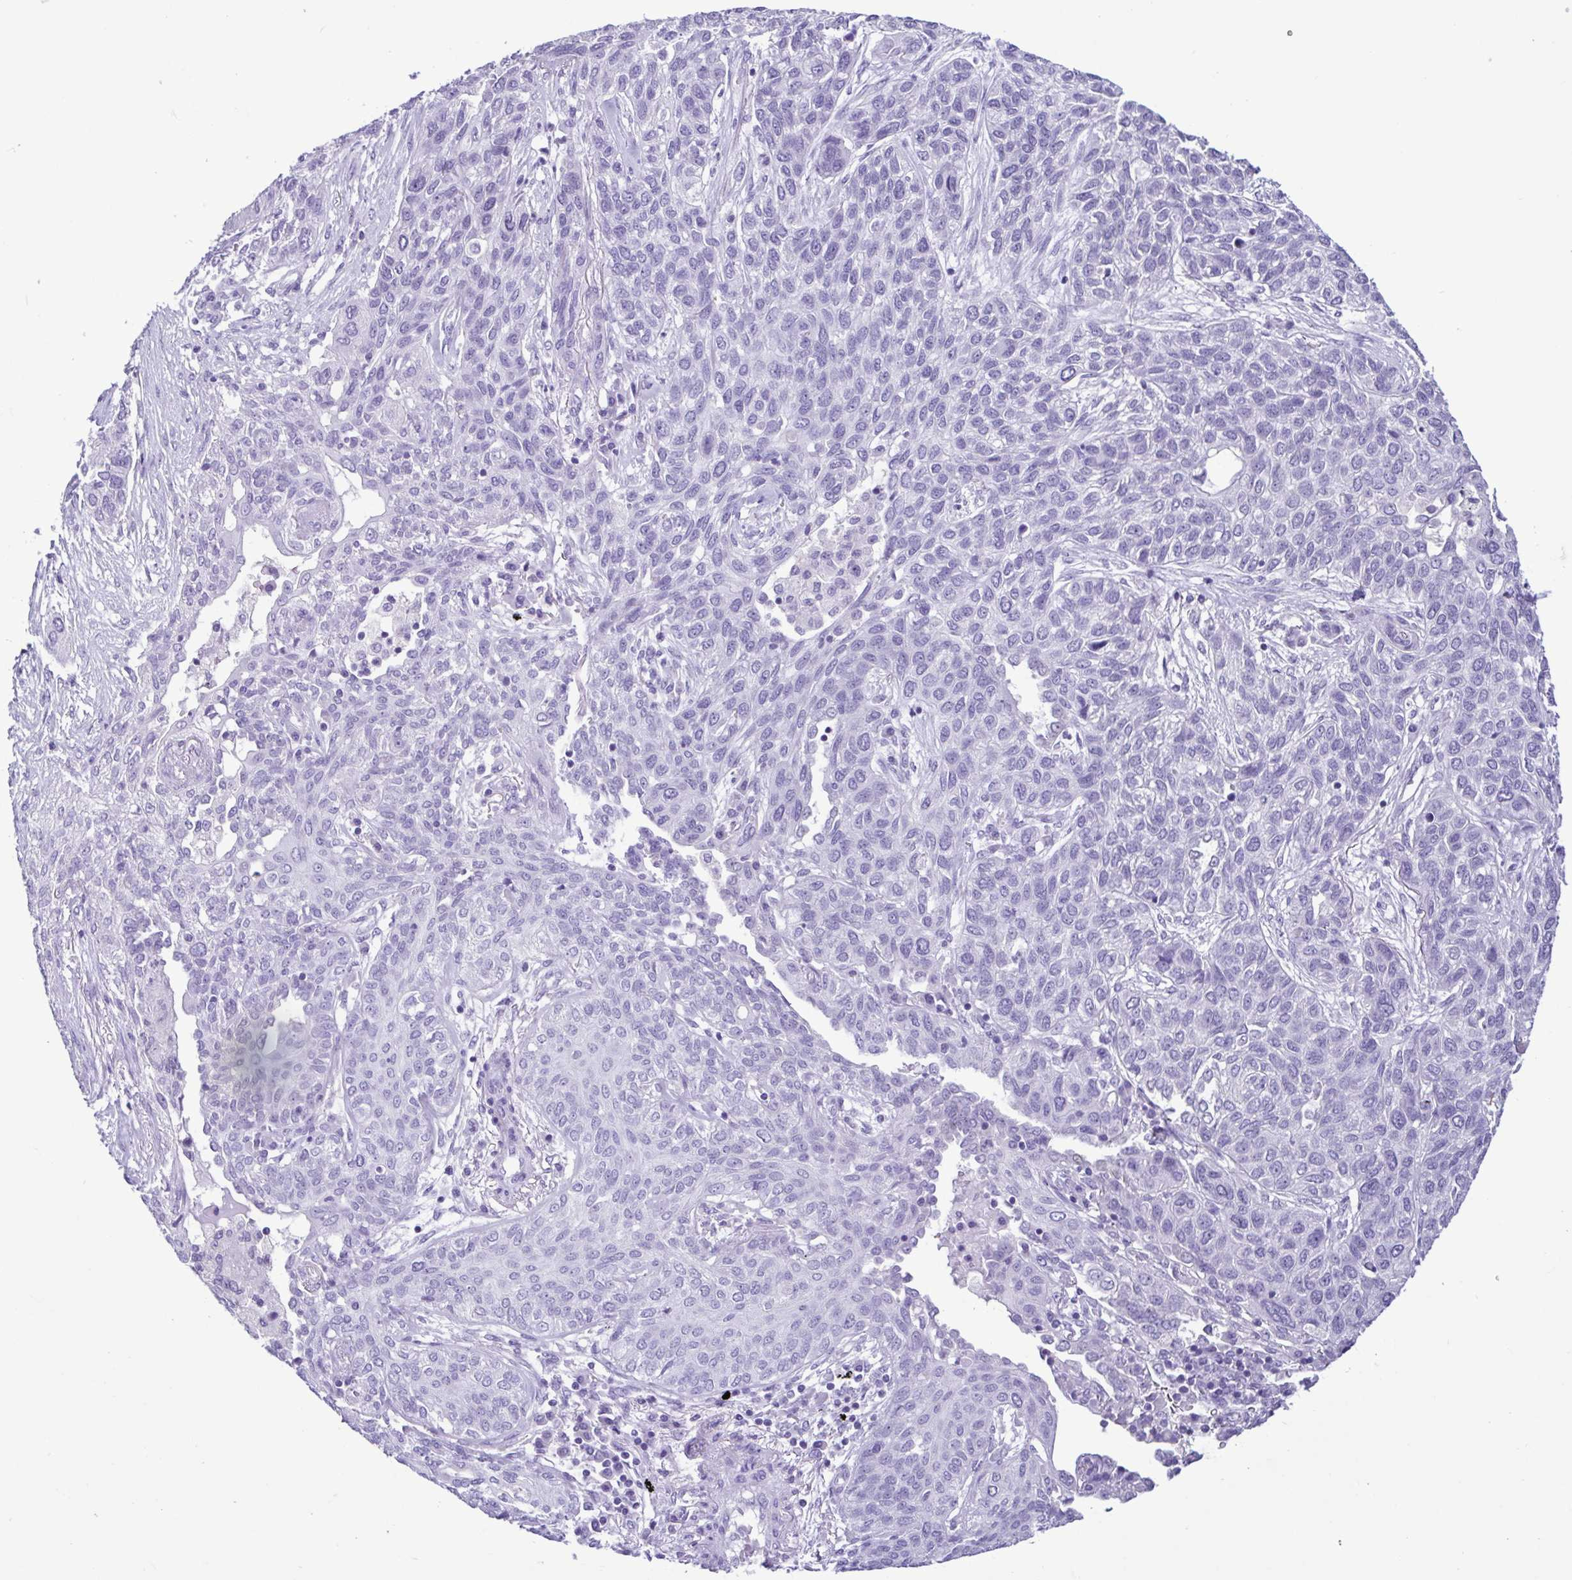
{"staining": {"intensity": "negative", "quantity": "none", "location": "none"}, "tissue": "lung cancer", "cell_type": "Tumor cells", "image_type": "cancer", "snomed": [{"axis": "morphology", "description": "Squamous cell carcinoma, NOS"}, {"axis": "topography", "description": "Lung"}], "caption": "DAB immunohistochemical staining of lung cancer (squamous cell carcinoma) shows no significant positivity in tumor cells. The staining is performed using DAB brown chromogen with nuclei counter-stained in using hematoxylin.", "gene": "CBY2", "patient": {"sex": "female", "age": 70}}